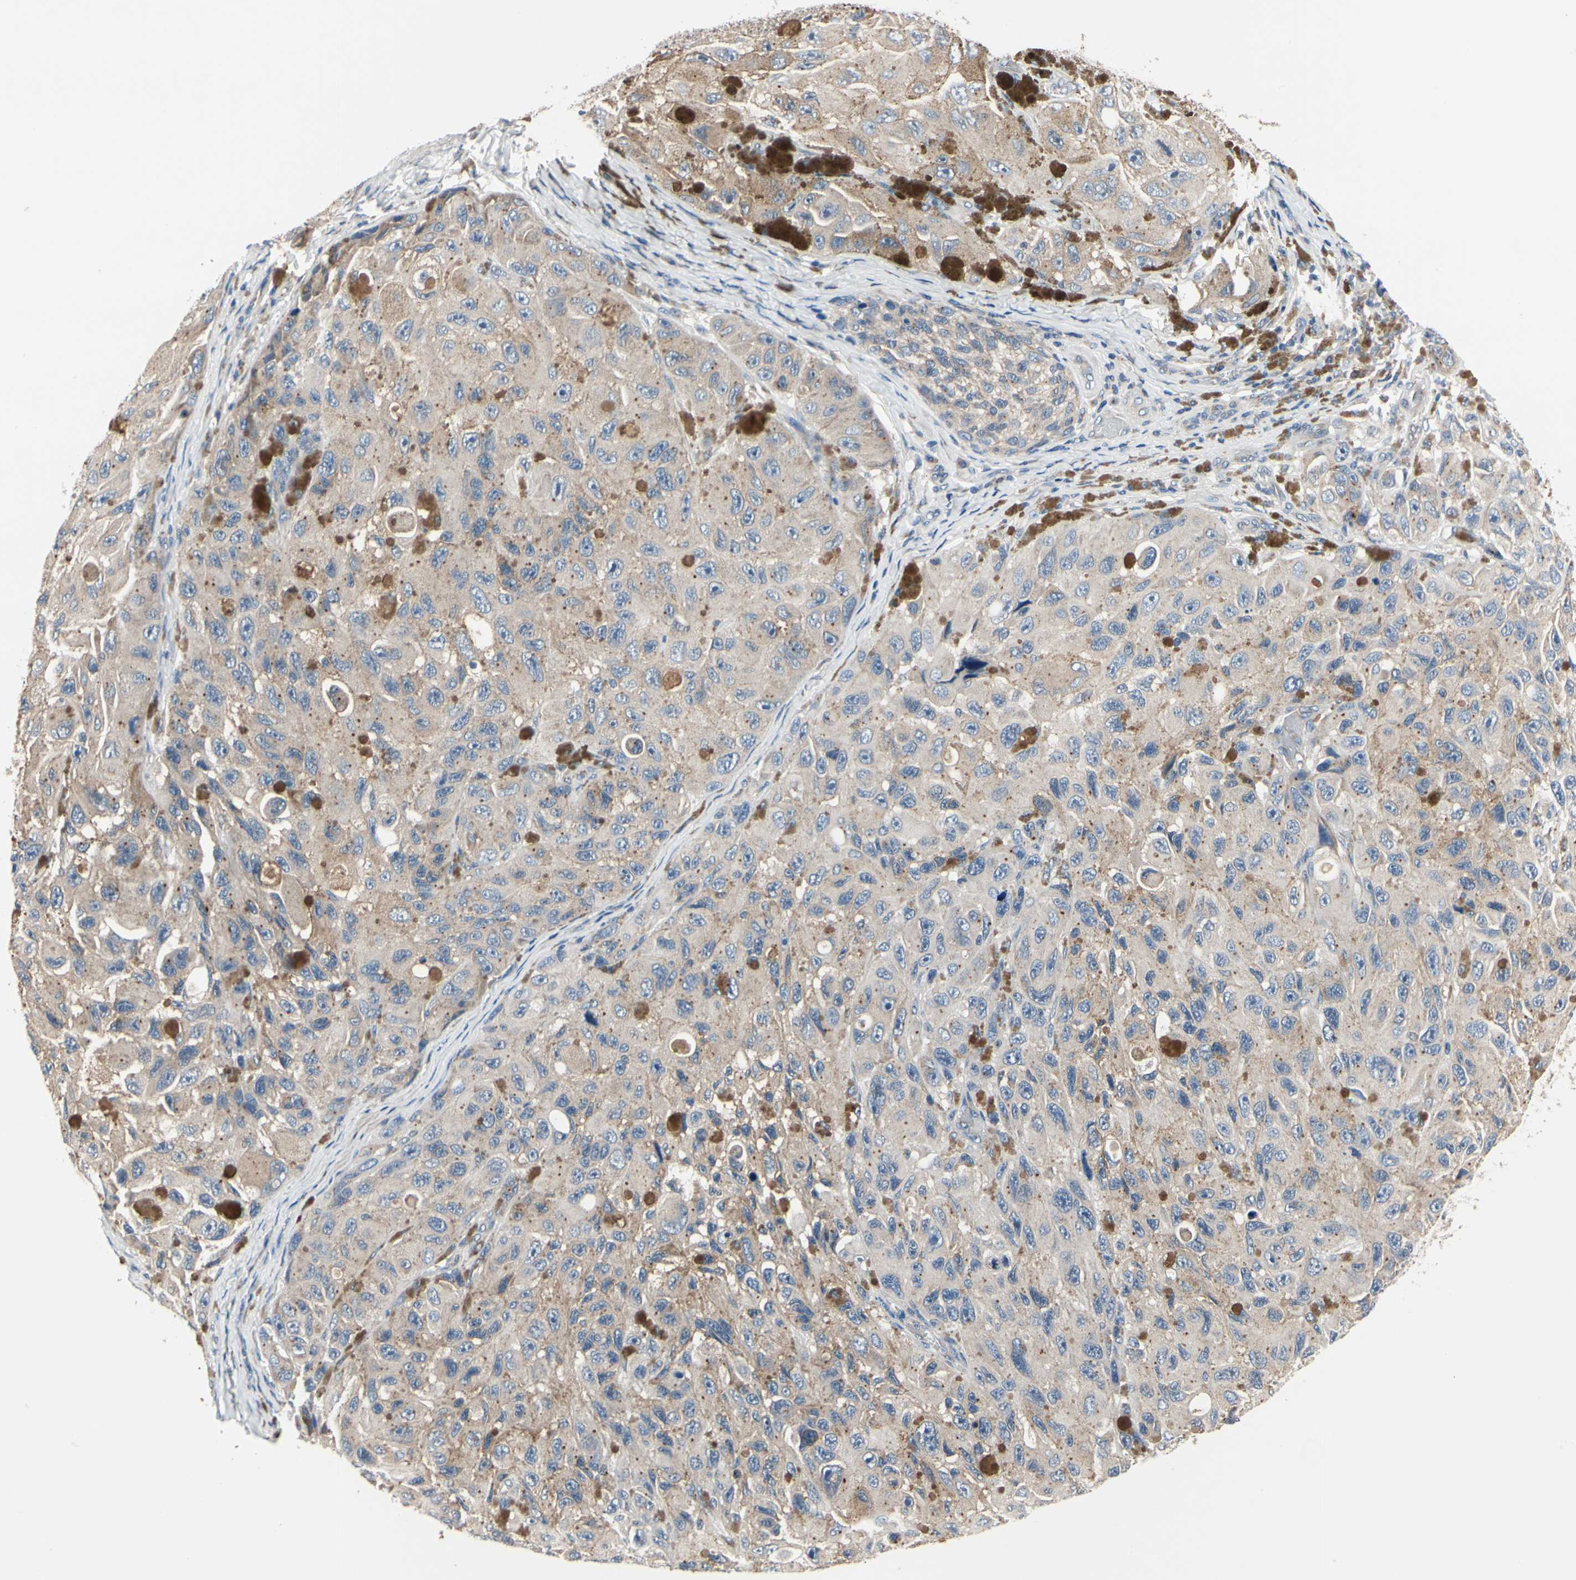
{"staining": {"intensity": "weak", "quantity": ">75%", "location": "cytoplasmic/membranous"}, "tissue": "melanoma", "cell_type": "Tumor cells", "image_type": "cancer", "snomed": [{"axis": "morphology", "description": "Malignant melanoma, NOS"}, {"axis": "topography", "description": "Skin"}], "caption": "DAB immunohistochemical staining of malignant melanoma exhibits weak cytoplasmic/membranous protein expression in approximately >75% of tumor cells. The staining was performed using DAB, with brown indicating positive protein expression. Nuclei are stained blue with hematoxylin.", "gene": "PRKAR2B", "patient": {"sex": "female", "age": 73}}